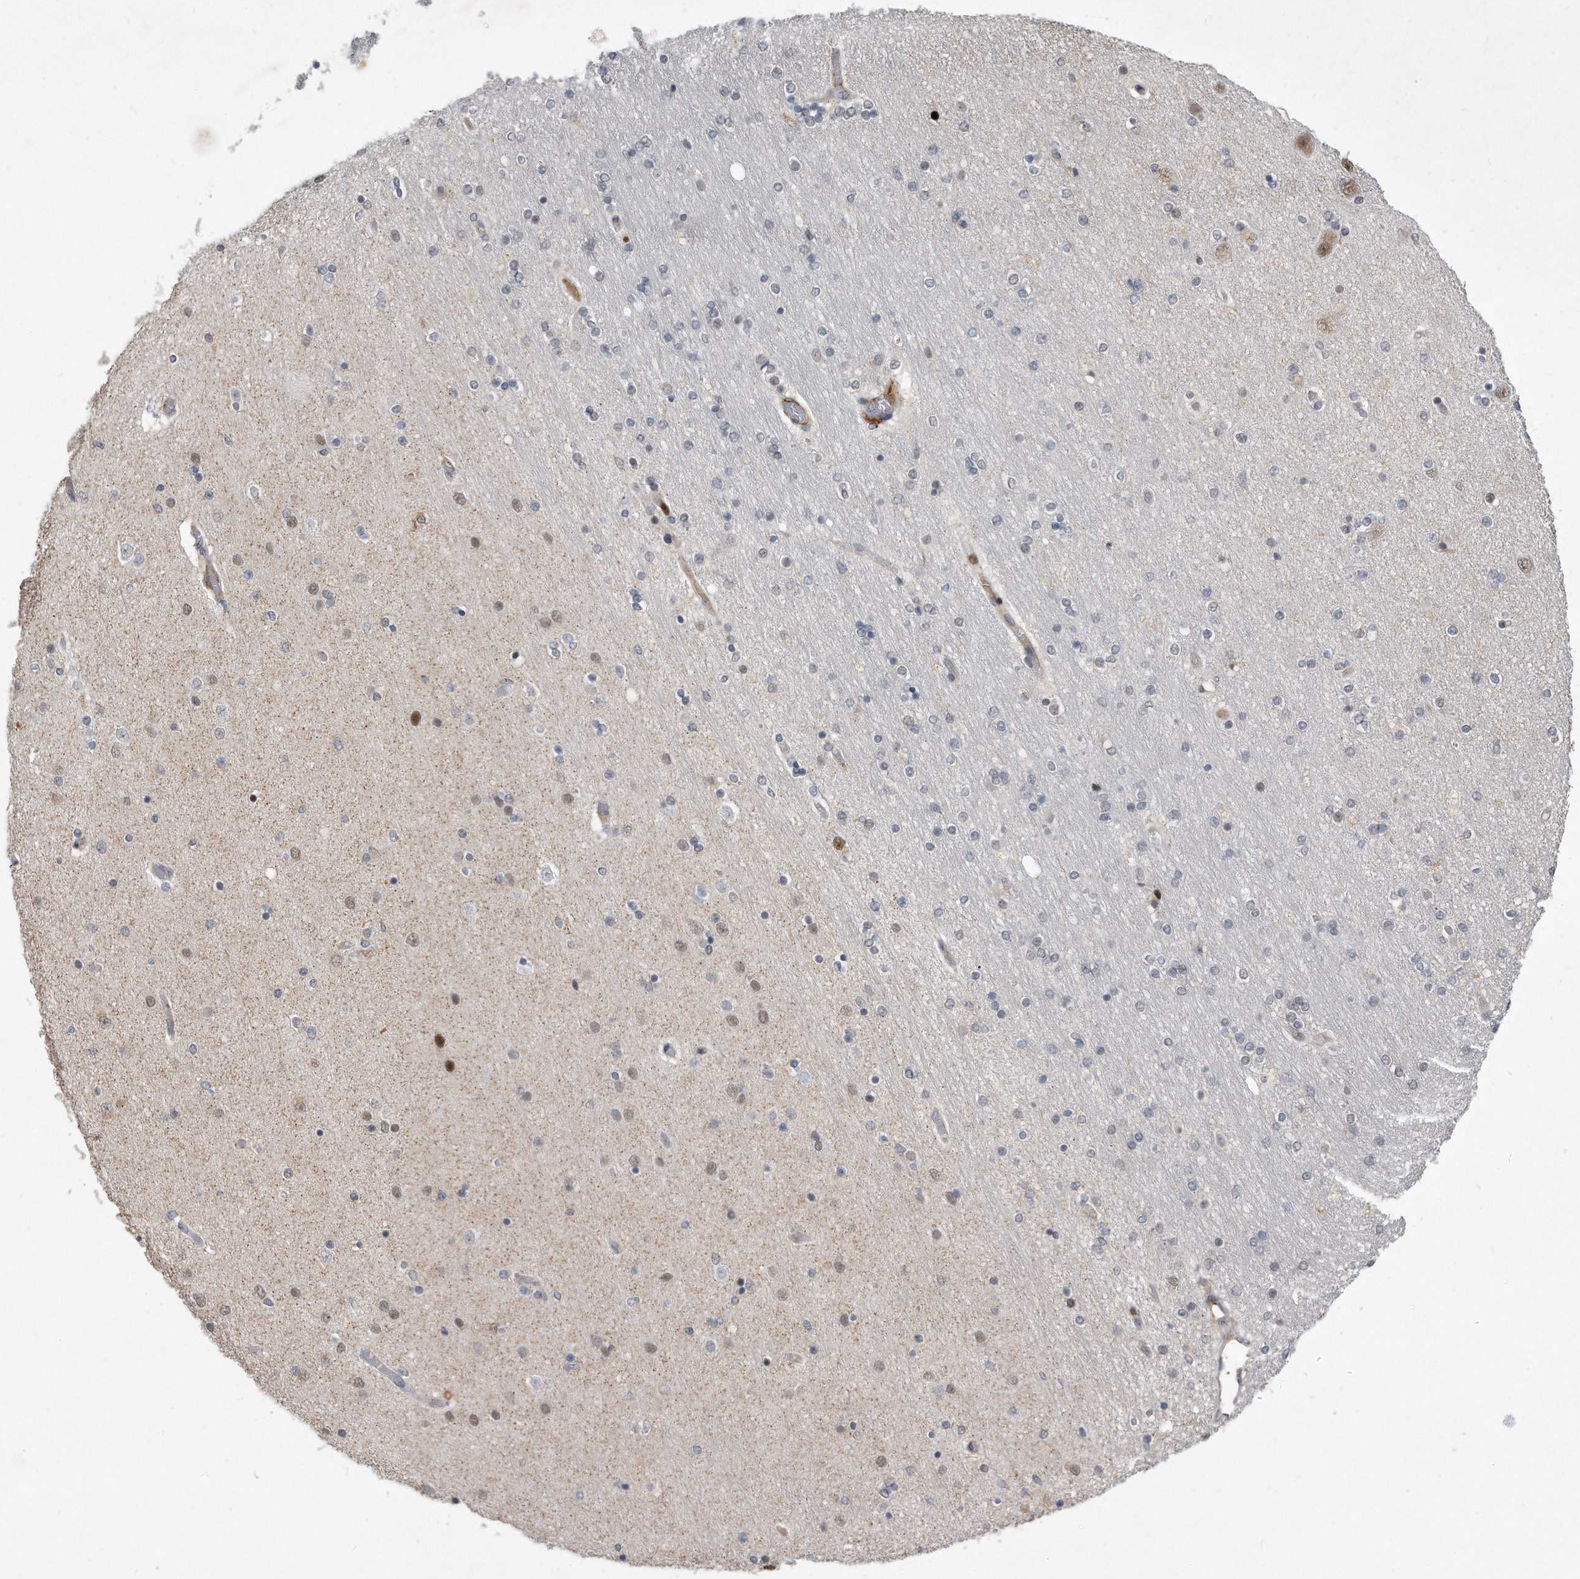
{"staining": {"intensity": "negative", "quantity": "none", "location": "none"}, "tissue": "hippocampus", "cell_type": "Glial cells", "image_type": "normal", "snomed": [{"axis": "morphology", "description": "Normal tissue, NOS"}, {"axis": "topography", "description": "Hippocampus"}], "caption": "Protein analysis of benign hippocampus exhibits no significant positivity in glial cells.", "gene": "PGBD2", "patient": {"sex": "female", "age": 54}}